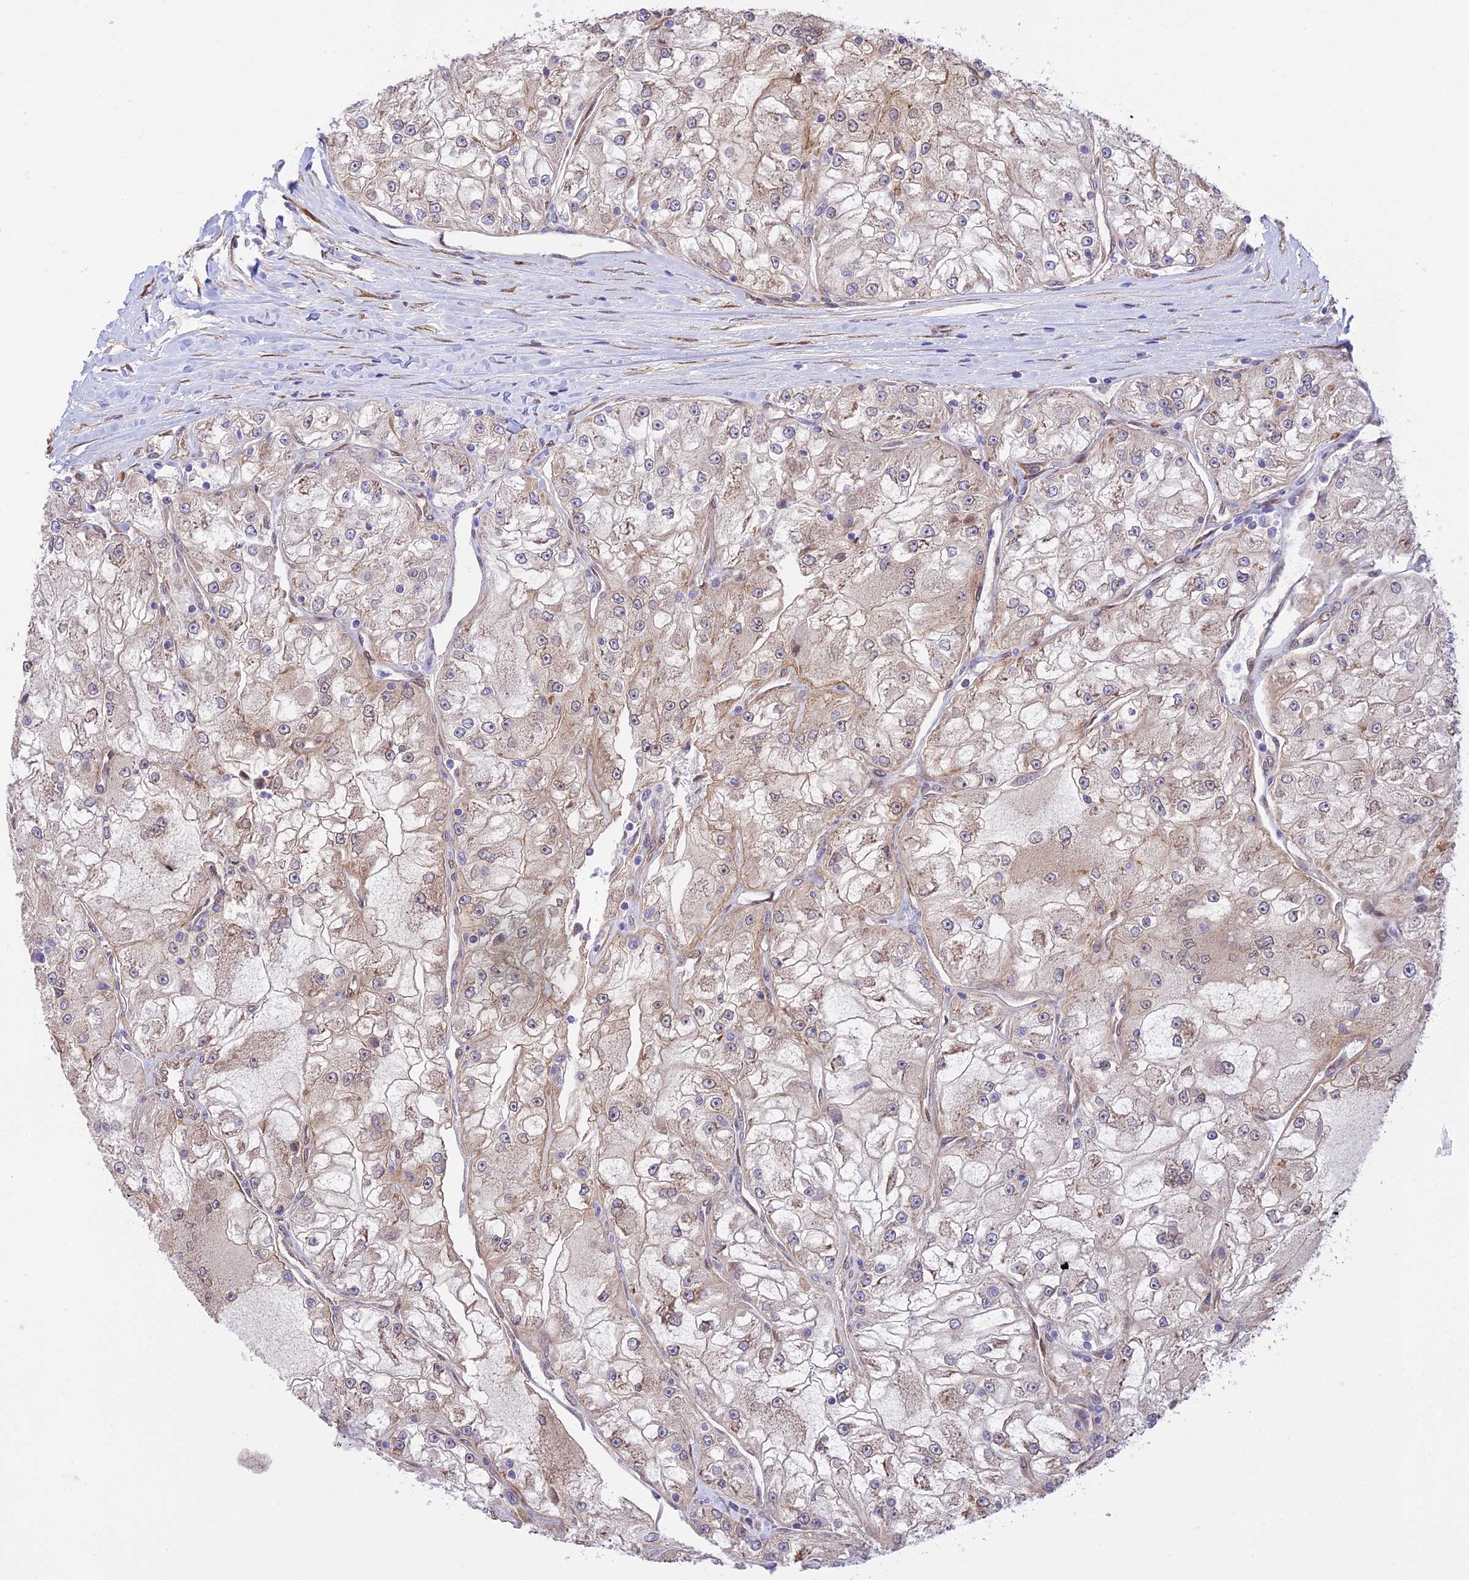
{"staining": {"intensity": "weak", "quantity": "25%-75%", "location": "cytoplasmic/membranous"}, "tissue": "renal cancer", "cell_type": "Tumor cells", "image_type": "cancer", "snomed": [{"axis": "morphology", "description": "Adenocarcinoma, NOS"}, {"axis": "topography", "description": "Kidney"}], "caption": "Protein staining displays weak cytoplasmic/membranous expression in about 25%-75% of tumor cells in adenocarcinoma (renal).", "gene": "EXOC3L4", "patient": {"sex": "female", "age": 72}}